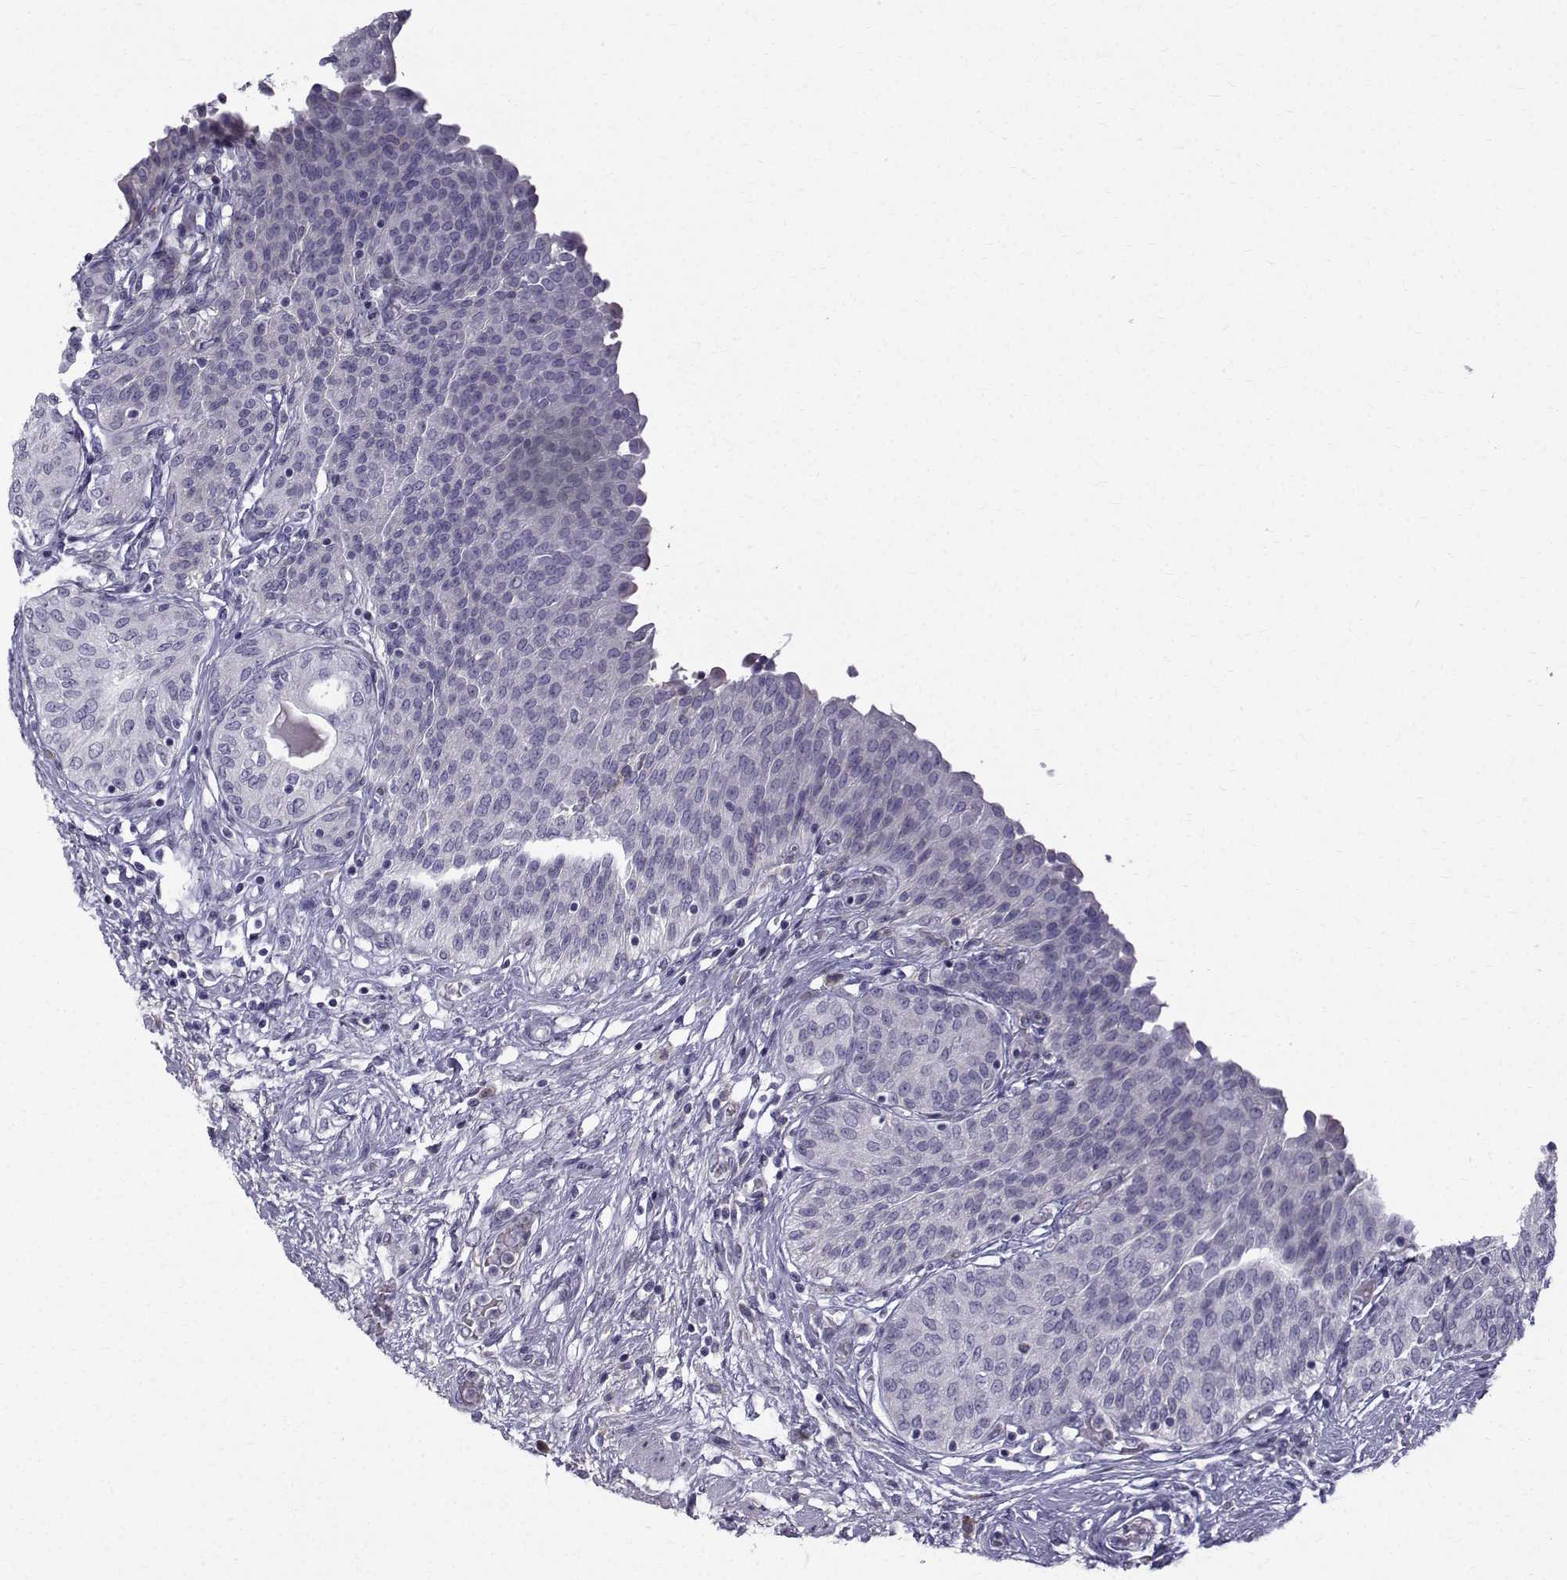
{"staining": {"intensity": "negative", "quantity": "none", "location": "none"}, "tissue": "urinary bladder", "cell_type": "Urothelial cells", "image_type": "normal", "snomed": [{"axis": "morphology", "description": "Normal tissue, NOS"}, {"axis": "morphology", "description": "Metaplasia, NOS"}, {"axis": "topography", "description": "Urinary bladder"}], "caption": "This is an immunohistochemistry (IHC) photomicrograph of benign human urinary bladder. There is no expression in urothelial cells.", "gene": "ROPN1B", "patient": {"sex": "male", "age": 68}}